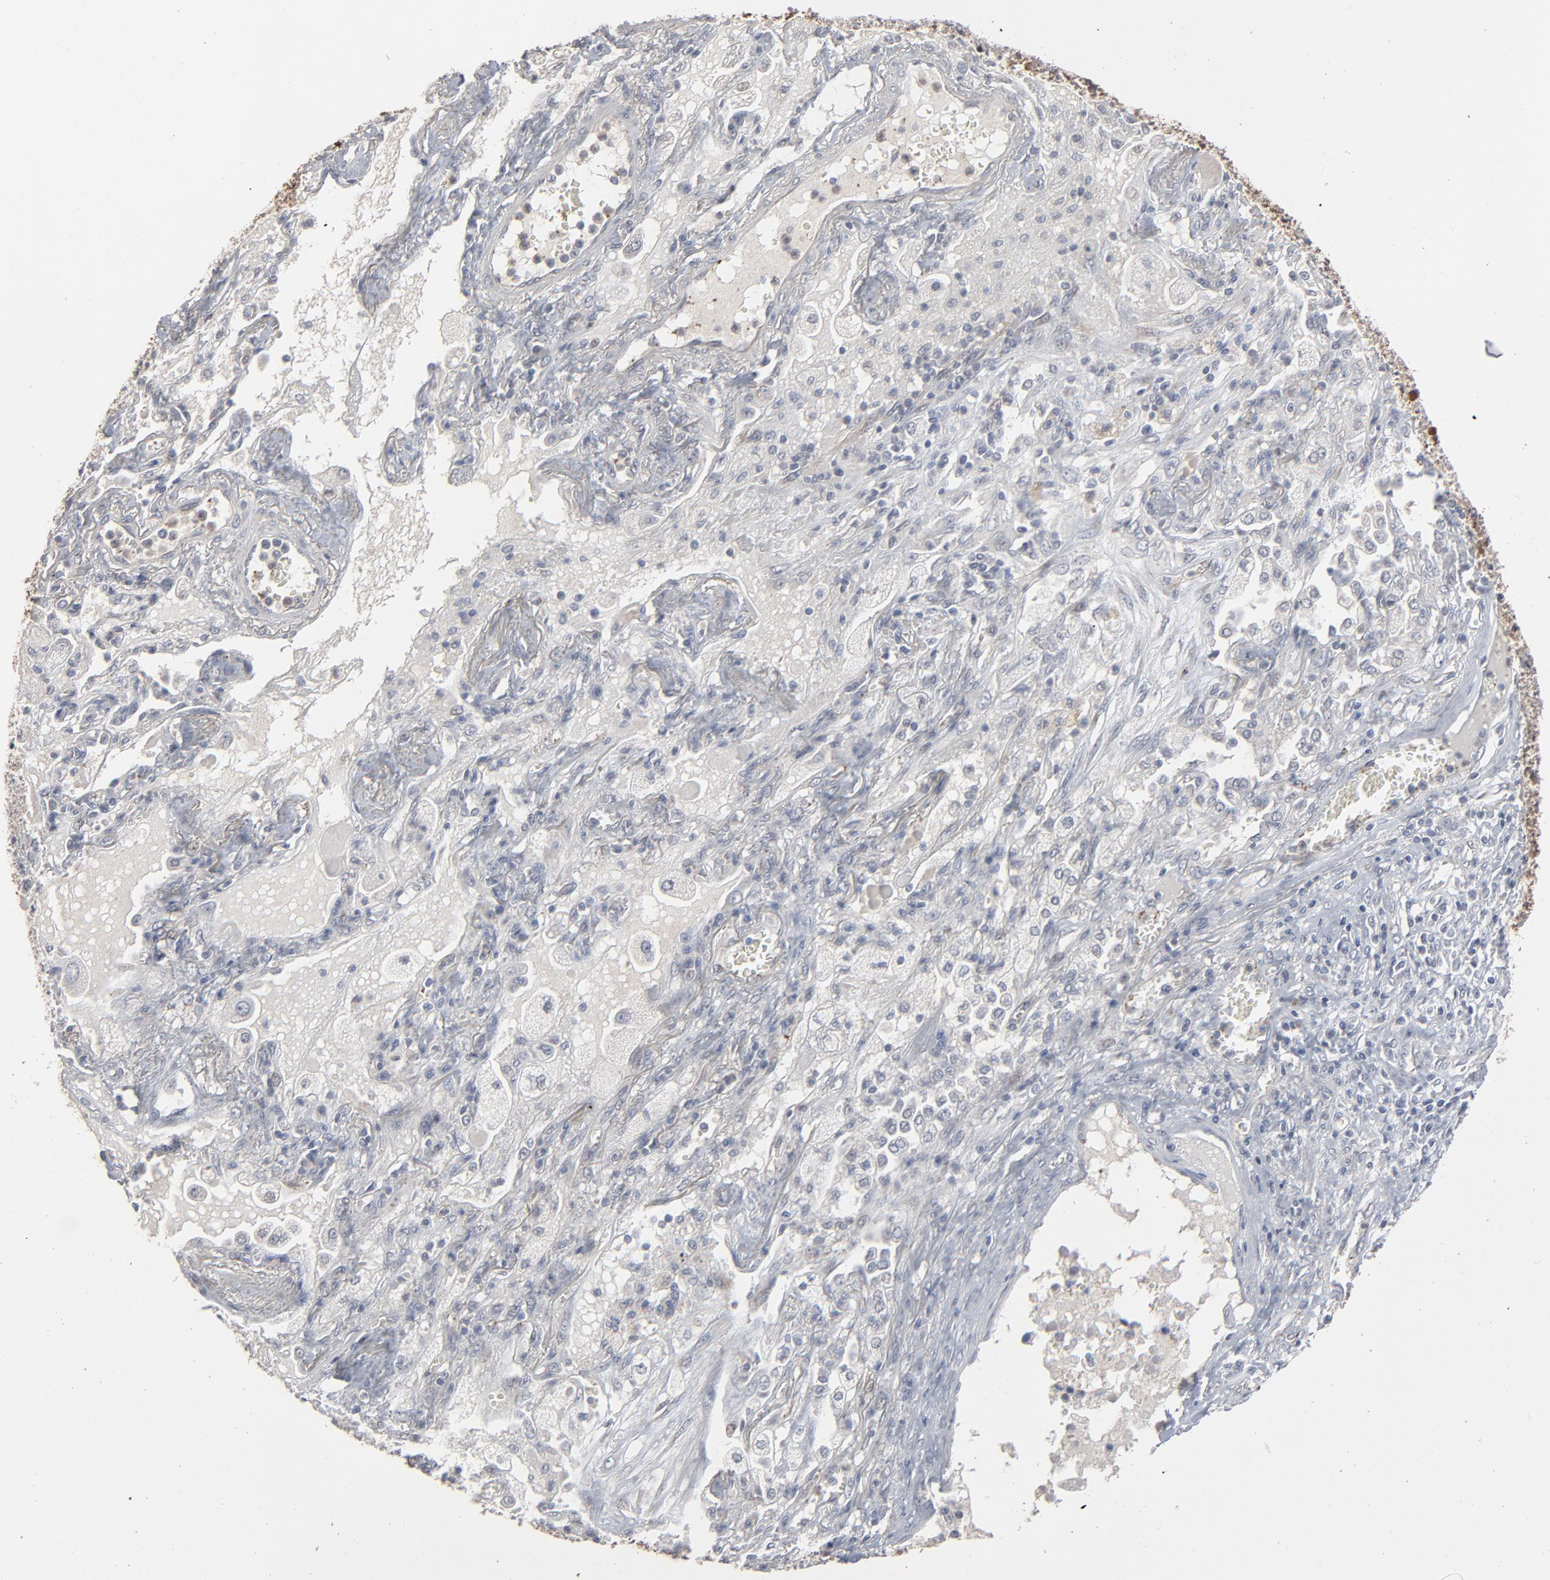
{"staining": {"intensity": "negative", "quantity": "none", "location": "none"}, "tissue": "lung cancer", "cell_type": "Tumor cells", "image_type": "cancer", "snomed": [{"axis": "morphology", "description": "Squamous cell carcinoma, NOS"}, {"axis": "topography", "description": "Lung"}], "caption": "IHC micrograph of neoplastic tissue: lung cancer (squamous cell carcinoma) stained with DAB reveals no significant protein staining in tumor cells.", "gene": "JAM3", "patient": {"sex": "female", "age": 76}}